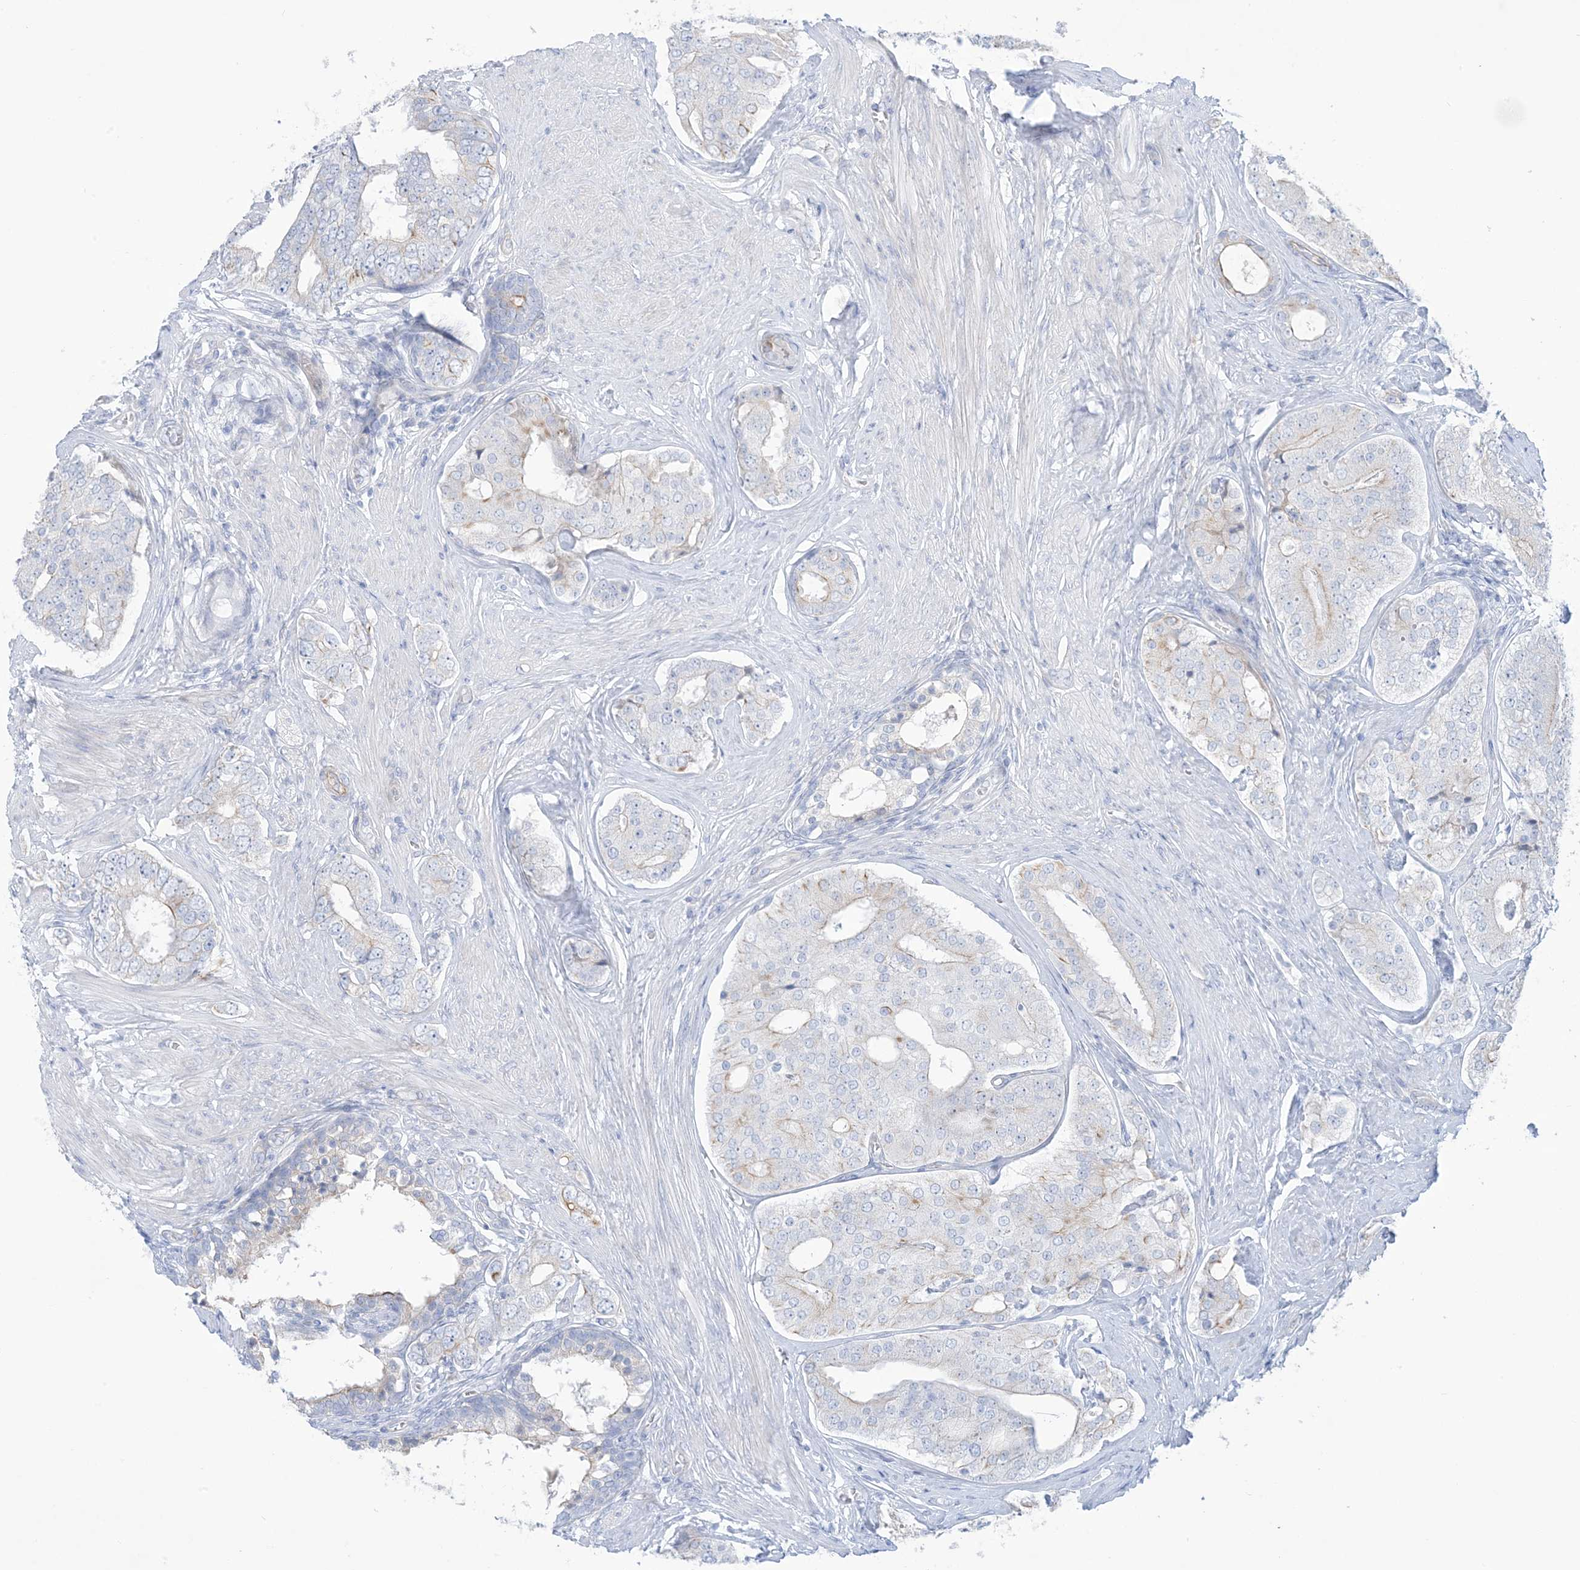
{"staining": {"intensity": "negative", "quantity": "none", "location": "none"}, "tissue": "prostate cancer", "cell_type": "Tumor cells", "image_type": "cancer", "snomed": [{"axis": "morphology", "description": "Adenocarcinoma, High grade"}, {"axis": "topography", "description": "Prostate"}], "caption": "DAB immunohistochemical staining of prostate adenocarcinoma (high-grade) exhibits no significant expression in tumor cells. (Brightfield microscopy of DAB (3,3'-diaminobenzidine) immunohistochemistry at high magnification).", "gene": "ATP11C", "patient": {"sex": "male", "age": 56}}